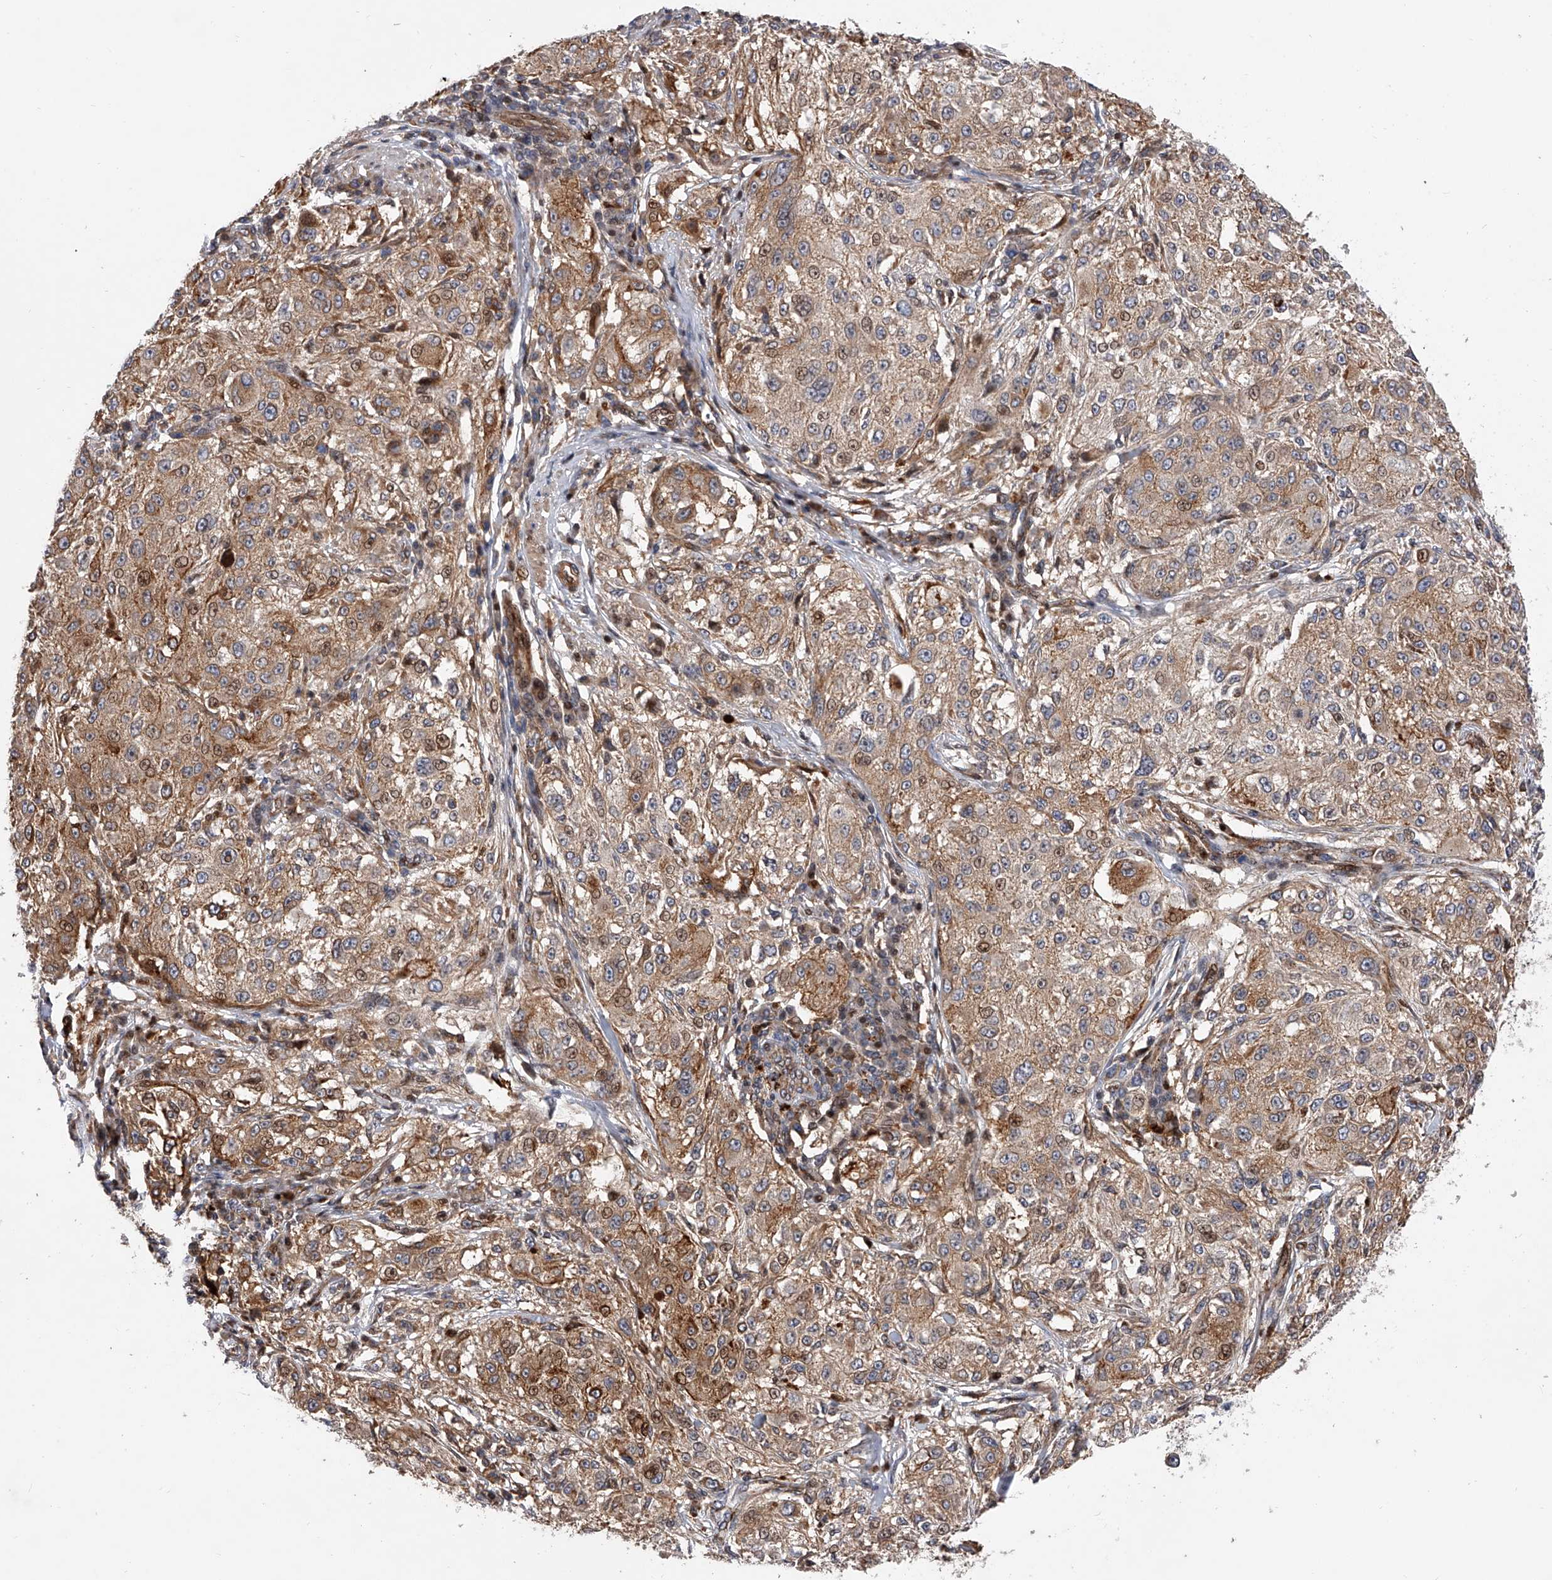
{"staining": {"intensity": "moderate", "quantity": ">75%", "location": "cytoplasmic/membranous"}, "tissue": "melanoma", "cell_type": "Tumor cells", "image_type": "cancer", "snomed": [{"axis": "morphology", "description": "Necrosis, NOS"}, {"axis": "morphology", "description": "Malignant melanoma, NOS"}, {"axis": "topography", "description": "Skin"}], "caption": "A brown stain highlights moderate cytoplasmic/membranous positivity of a protein in human melanoma tumor cells.", "gene": "PDSS2", "patient": {"sex": "female", "age": 87}}